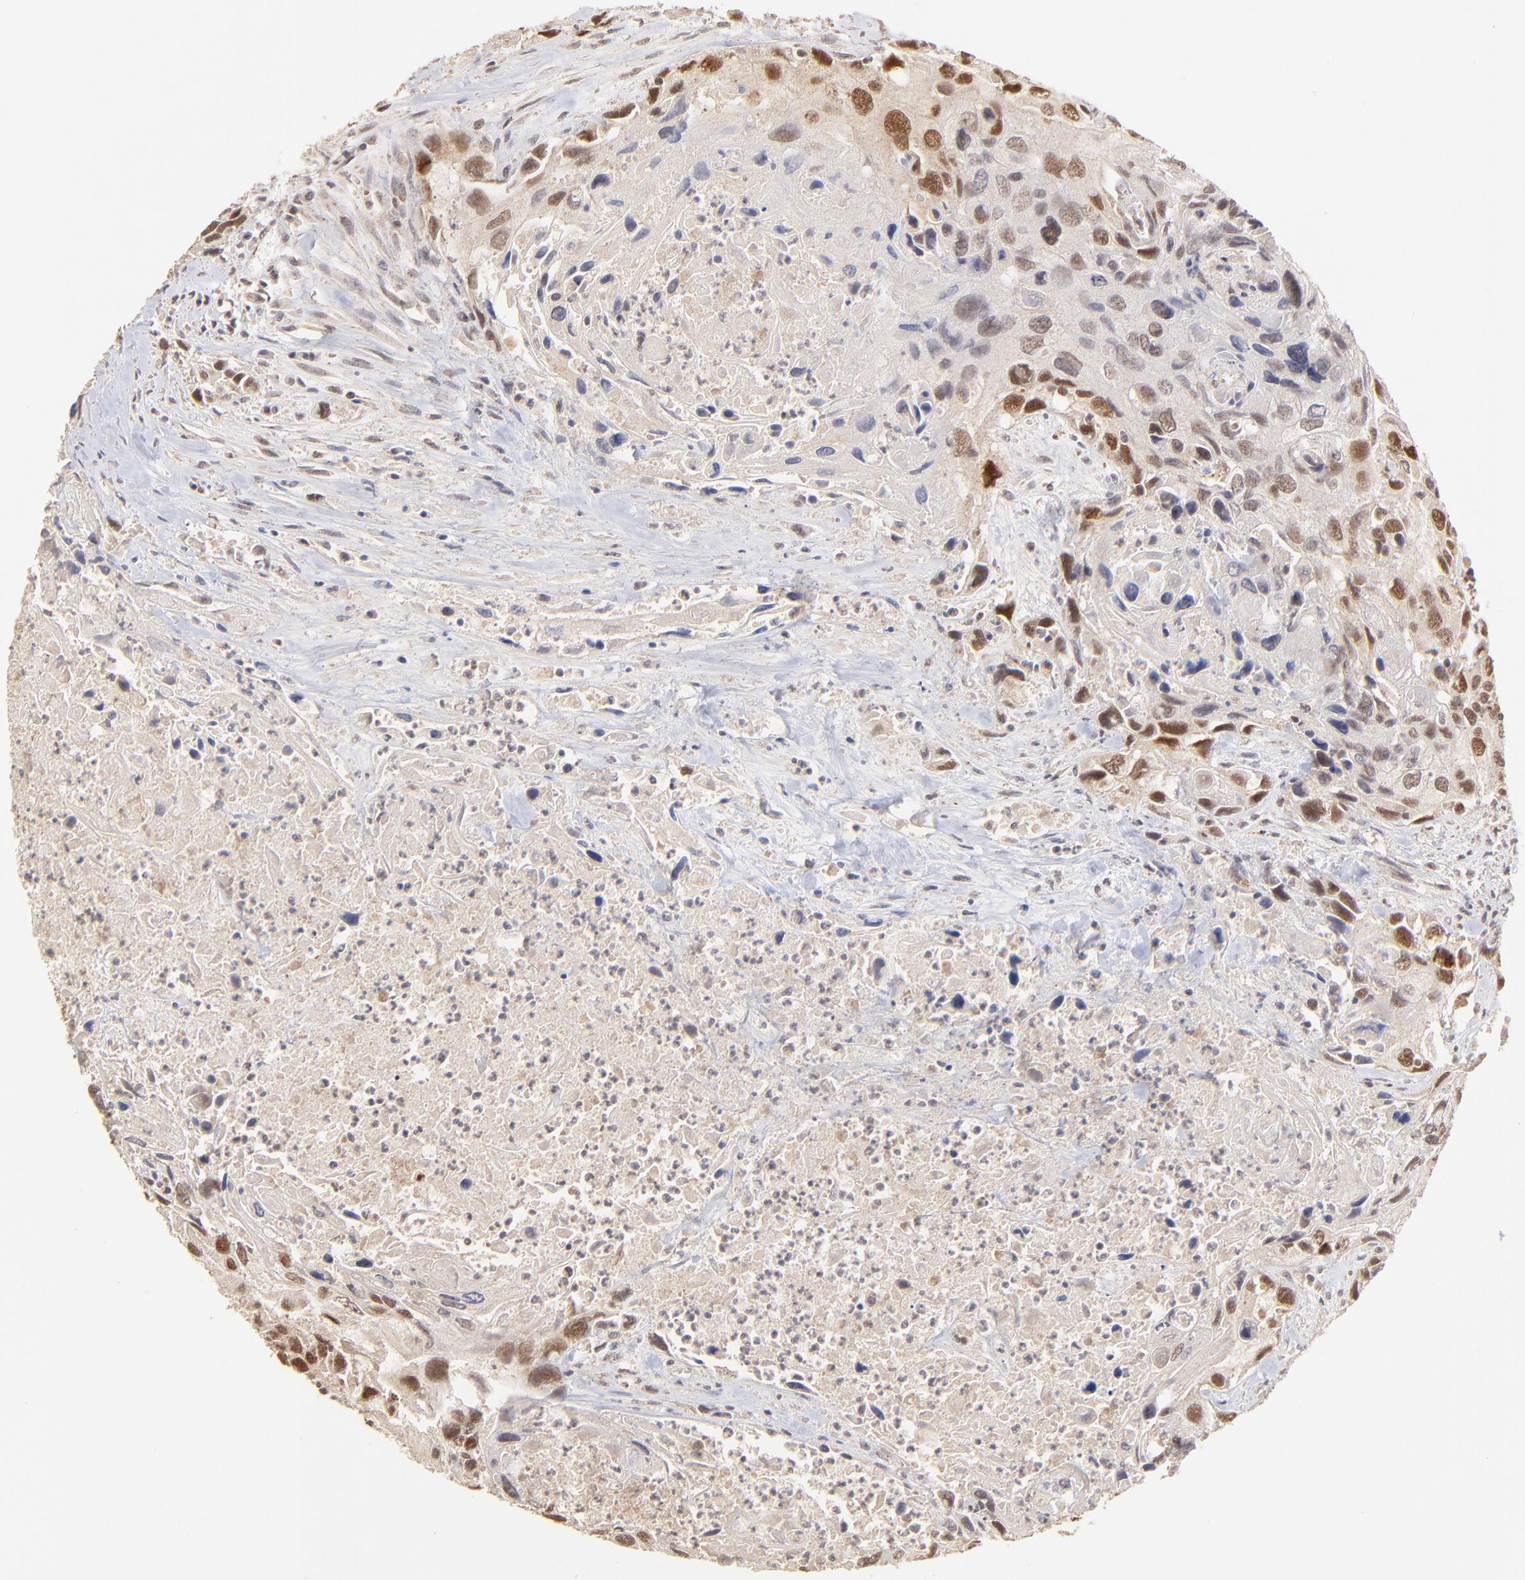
{"staining": {"intensity": "strong", "quantity": ">75%", "location": "cytoplasmic/membranous,nuclear"}, "tissue": "urothelial cancer", "cell_type": "Tumor cells", "image_type": "cancer", "snomed": [{"axis": "morphology", "description": "Urothelial carcinoma, High grade"}, {"axis": "topography", "description": "Urinary bladder"}], "caption": "Tumor cells reveal strong cytoplasmic/membranous and nuclear staining in about >75% of cells in urothelial cancer.", "gene": "MED15", "patient": {"sex": "male", "age": 71}}